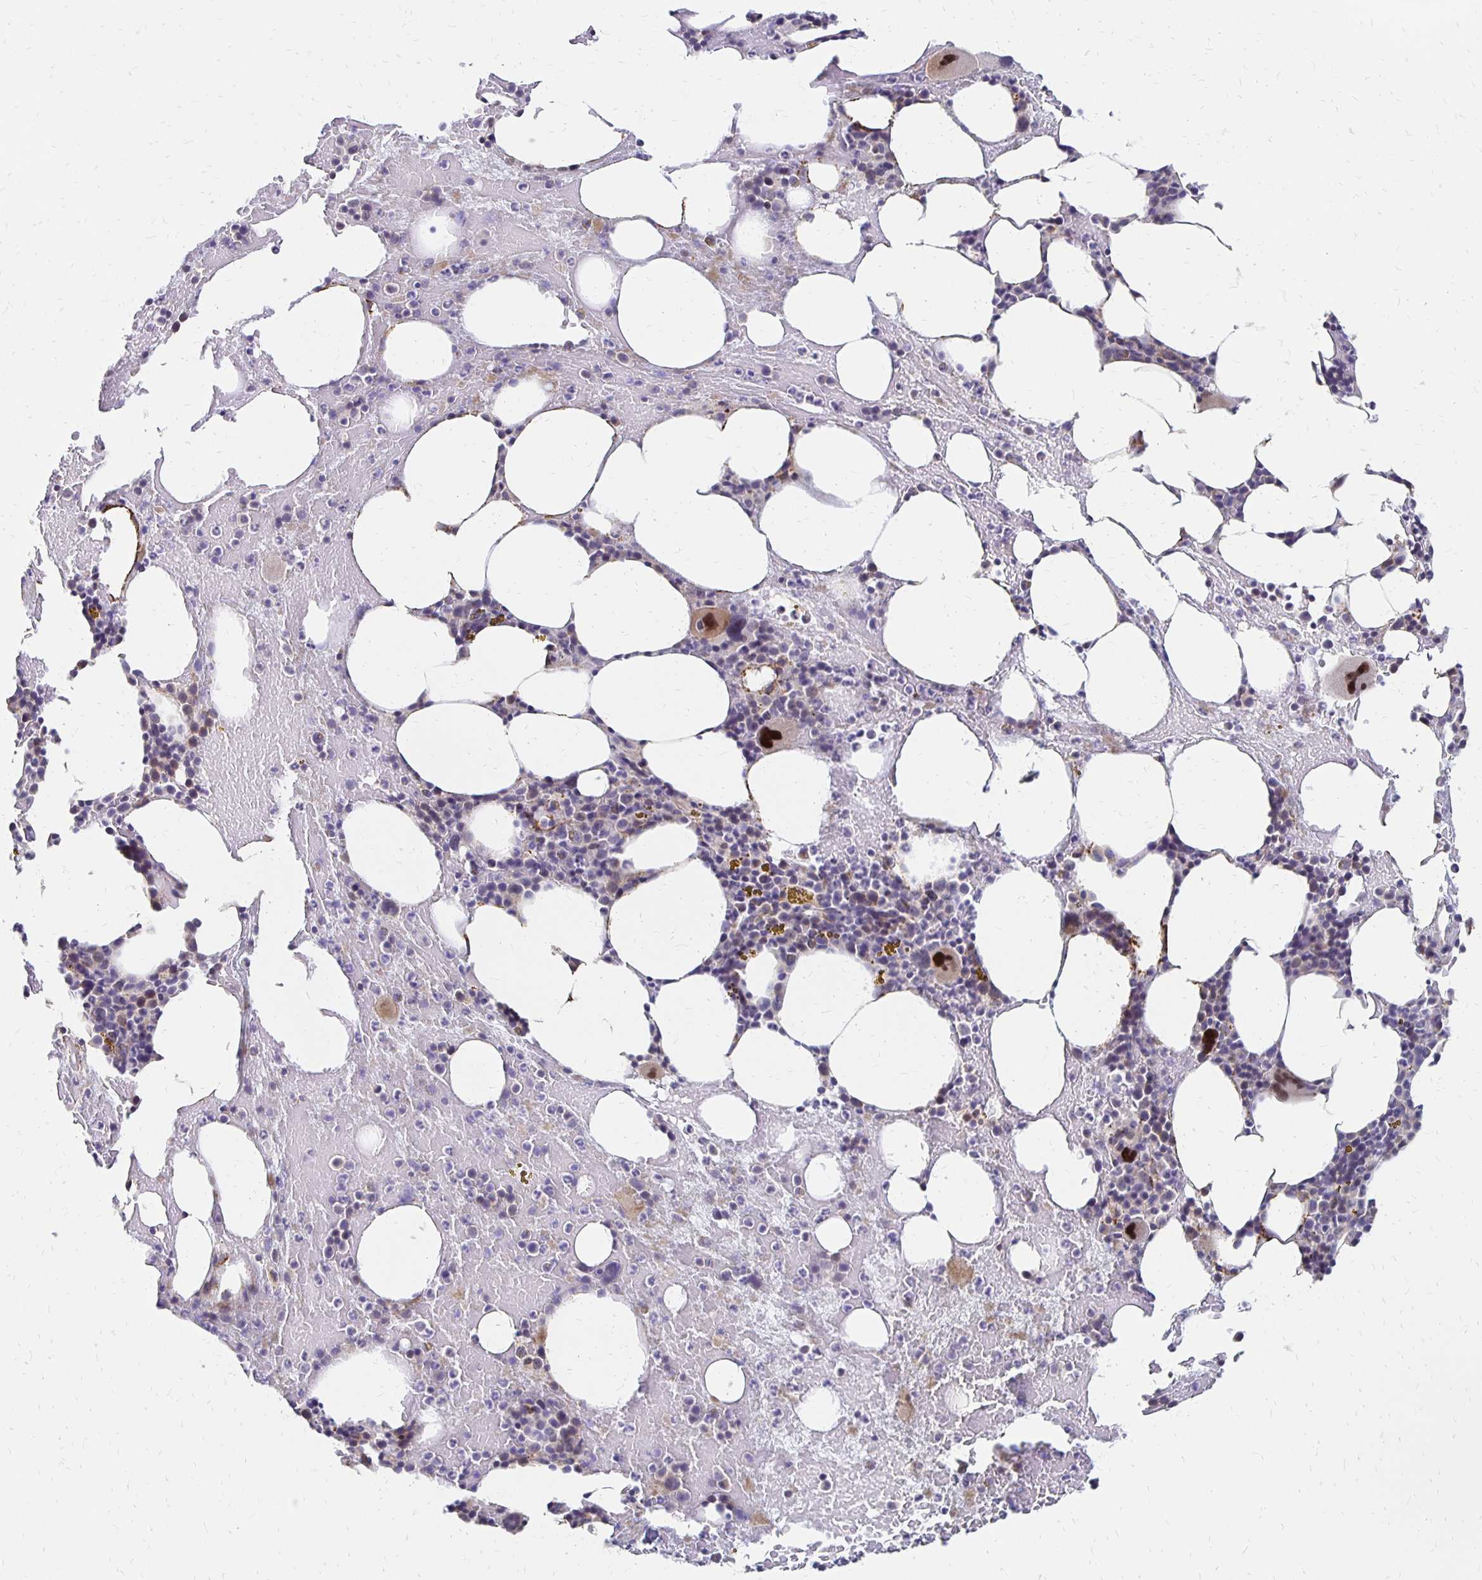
{"staining": {"intensity": "moderate", "quantity": "<25%", "location": "cytoplasmic/membranous,nuclear"}, "tissue": "bone marrow", "cell_type": "Hematopoietic cells", "image_type": "normal", "snomed": [{"axis": "morphology", "description": "Normal tissue, NOS"}, {"axis": "topography", "description": "Bone marrow"}], "caption": "Bone marrow stained for a protein shows moderate cytoplasmic/membranous,nuclear positivity in hematopoietic cells. (DAB (3,3'-diaminobenzidine) = brown stain, brightfield microscopy at high magnification).", "gene": "ATOSB", "patient": {"sex": "female", "age": 62}}